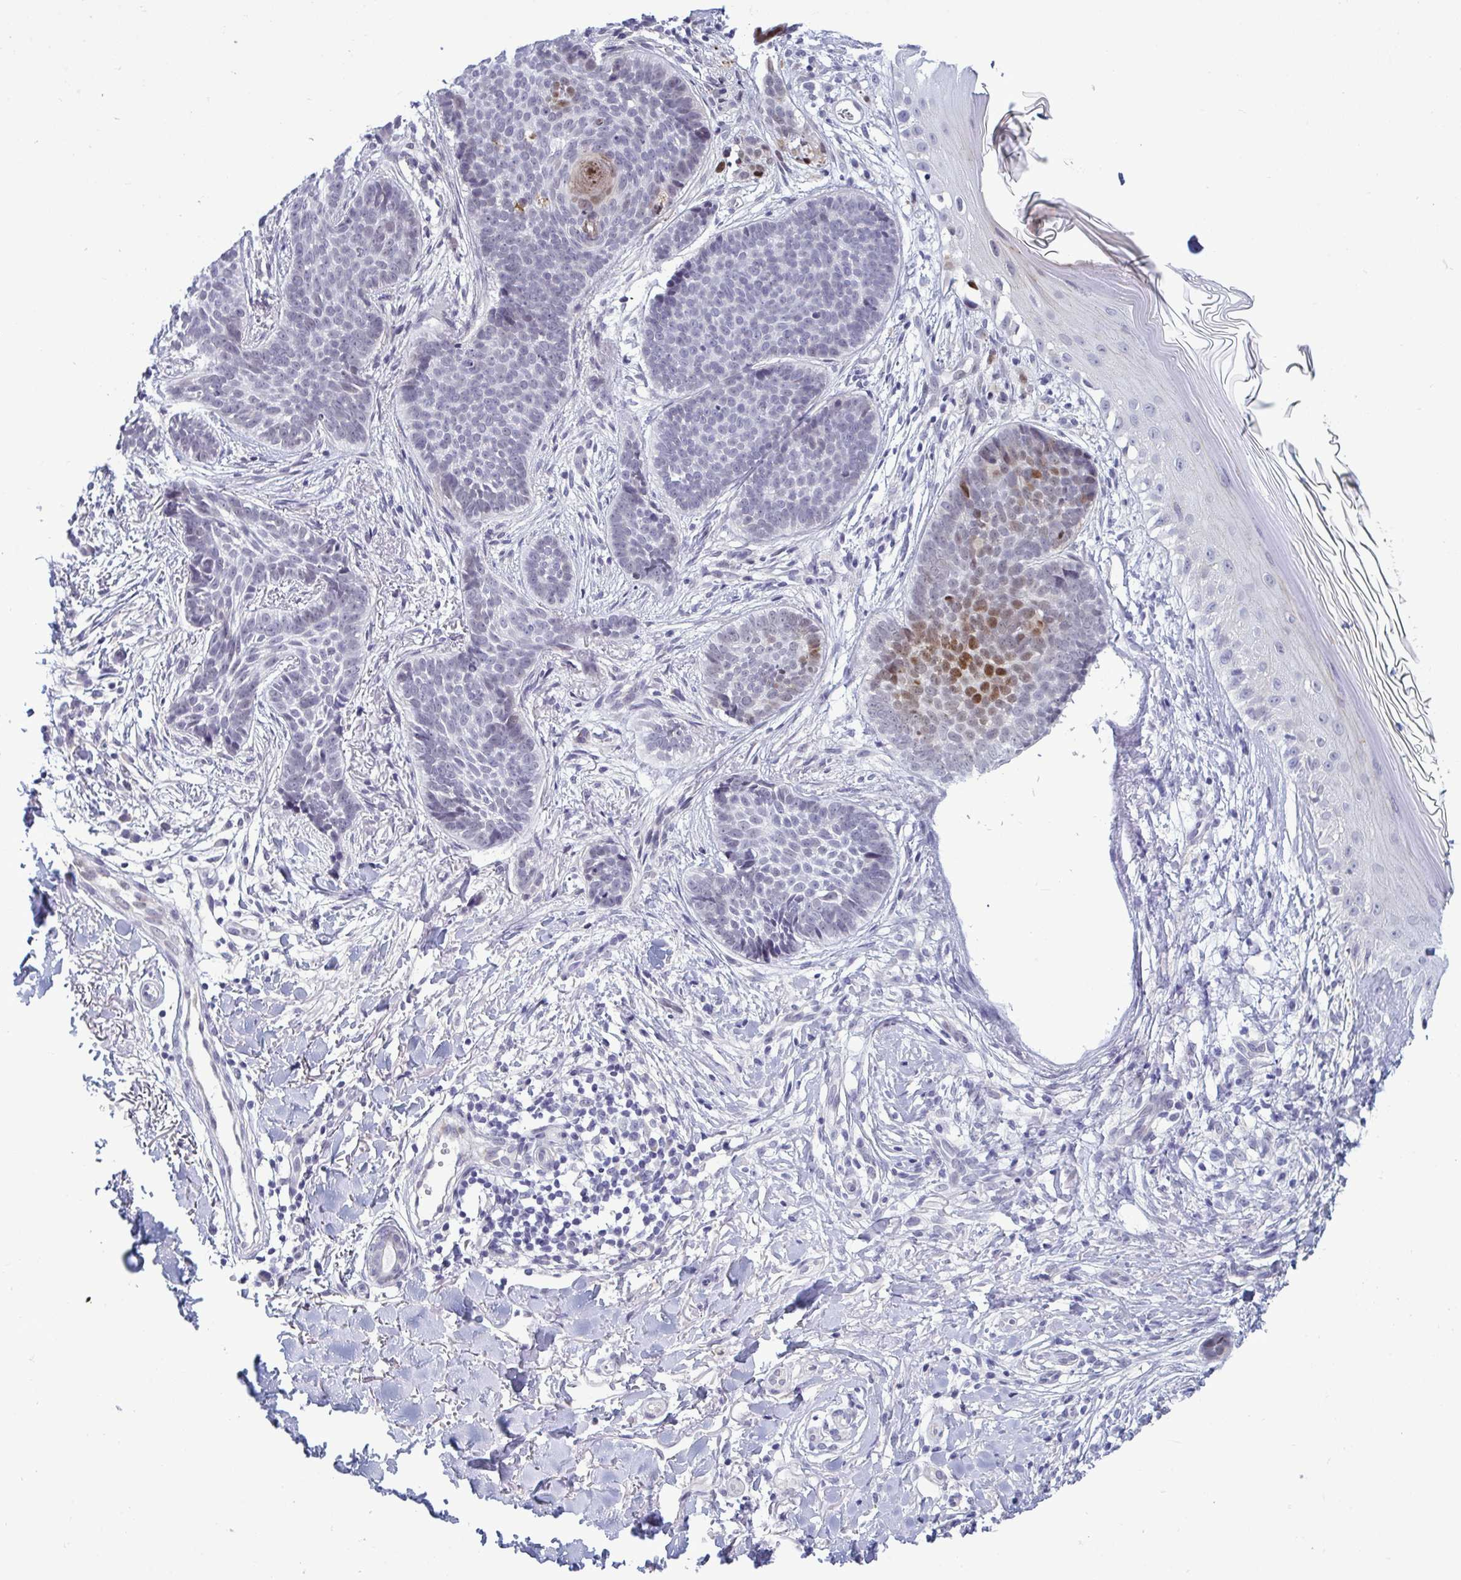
{"staining": {"intensity": "negative", "quantity": "none", "location": "none"}, "tissue": "skin cancer", "cell_type": "Tumor cells", "image_type": "cancer", "snomed": [{"axis": "morphology", "description": "Basal cell carcinoma"}, {"axis": "topography", "description": "Skin"}, {"axis": "topography", "description": "Skin of back"}], "caption": "IHC of skin cancer shows no positivity in tumor cells.", "gene": "TCEAL8", "patient": {"sex": "male", "age": 81}}